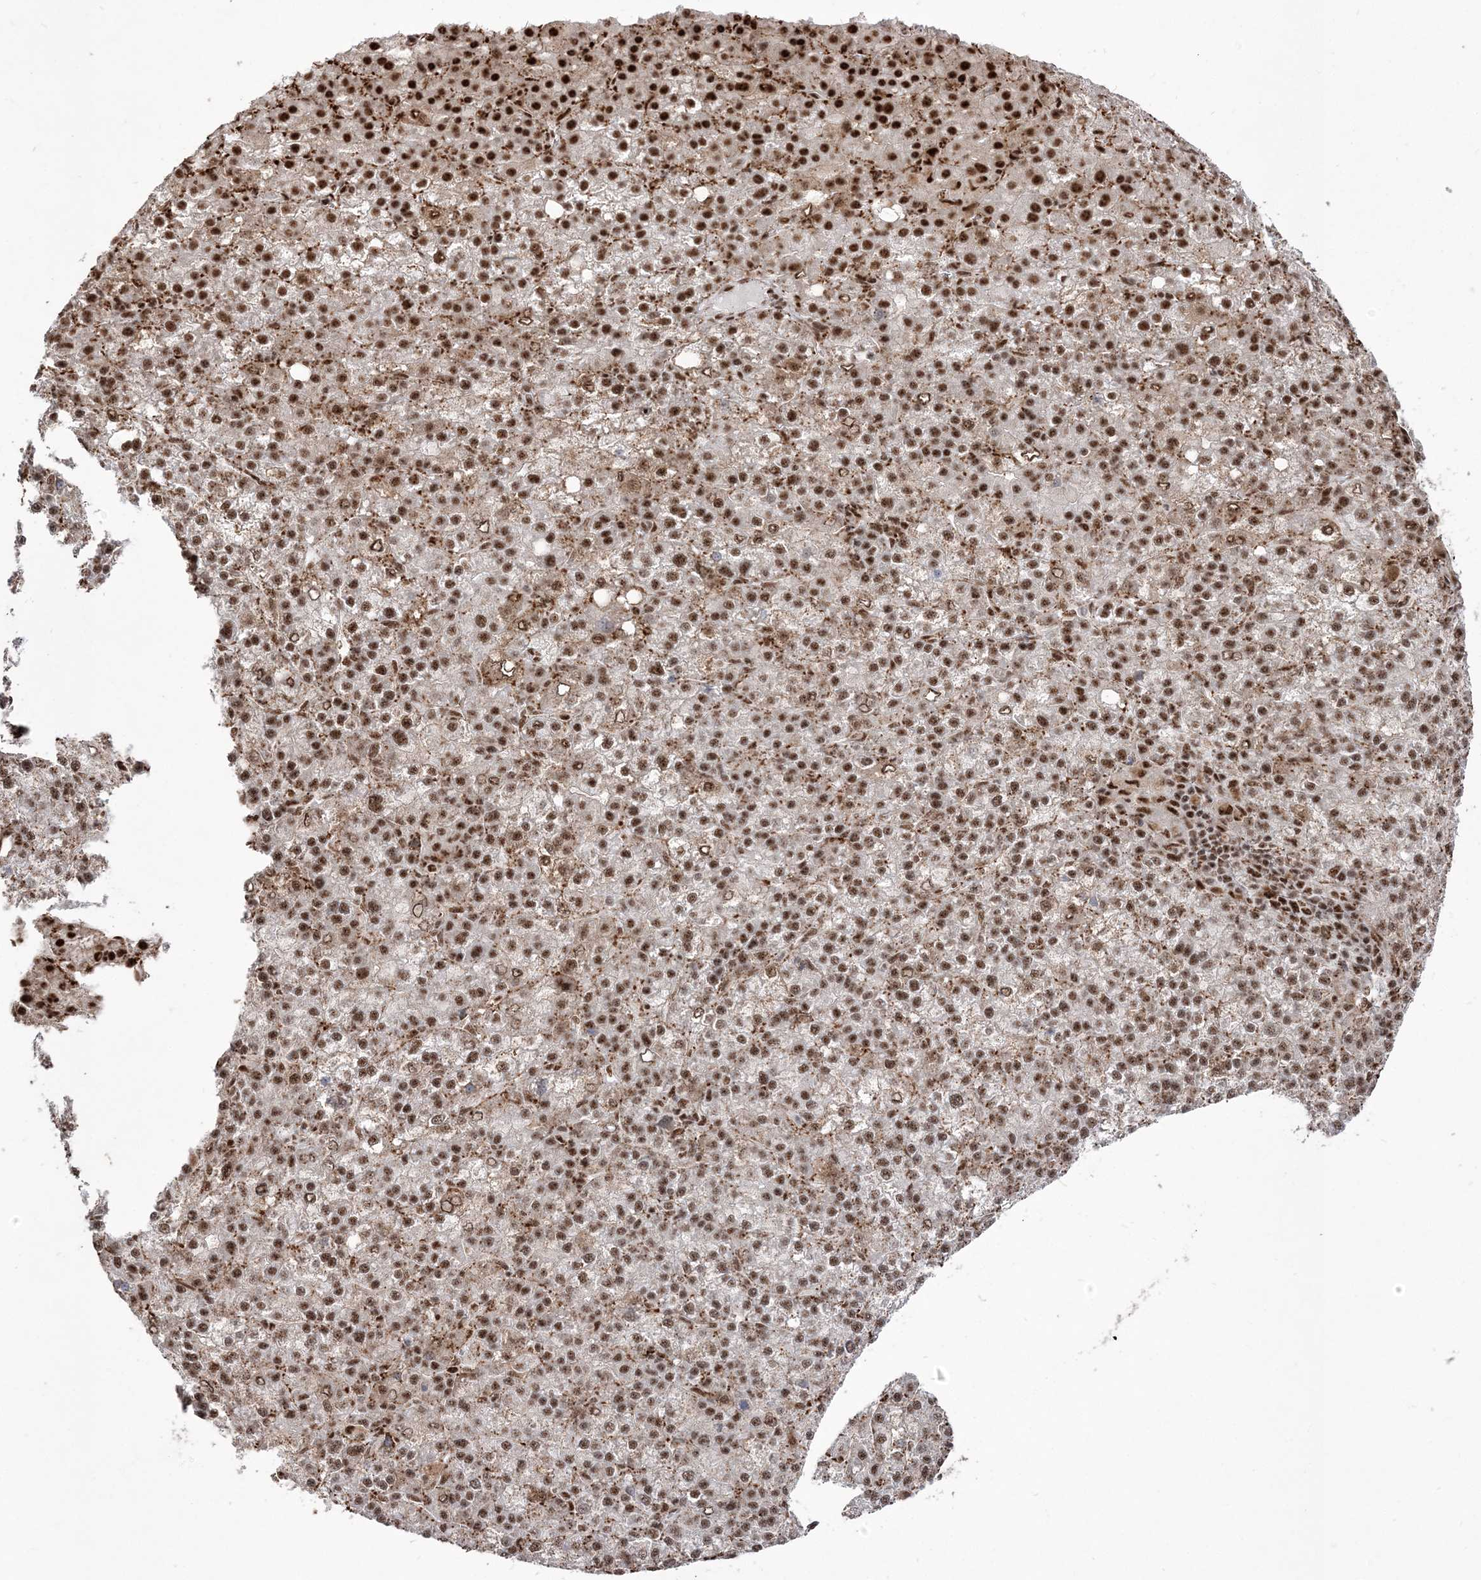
{"staining": {"intensity": "strong", "quantity": ">75%", "location": "nuclear"}, "tissue": "liver cancer", "cell_type": "Tumor cells", "image_type": "cancer", "snomed": [{"axis": "morphology", "description": "Carcinoma, Hepatocellular, NOS"}, {"axis": "topography", "description": "Liver"}], "caption": "IHC photomicrograph of human liver cancer (hepatocellular carcinoma) stained for a protein (brown), which exhibits high levels of strong nuclear positivity in about >75% of tumor cells.", "gene": "RBM17", "patient": {"sex": "female", "age": 58}}